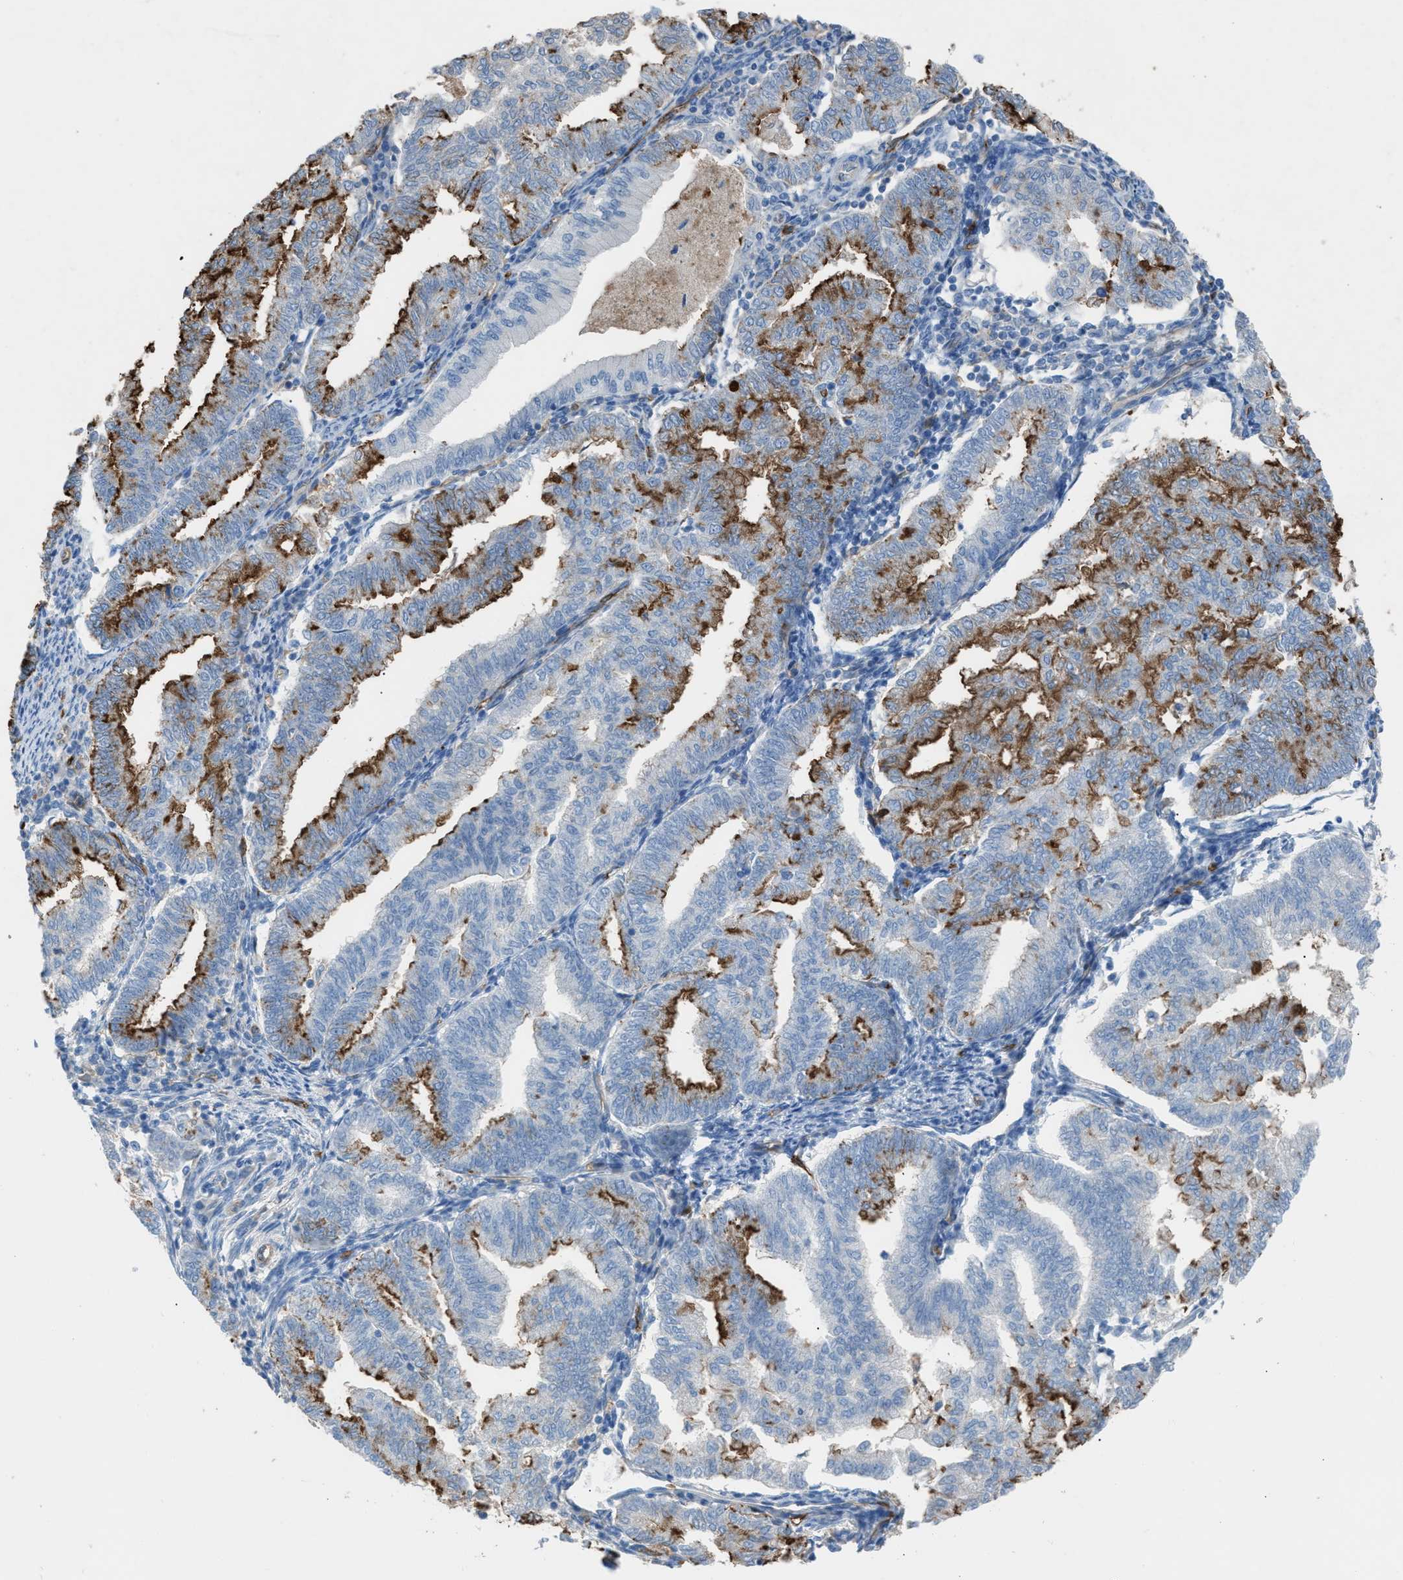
{"staining": {"intensity": "moderate", "quantity": "25%-75%", "location": "cytoplasmic/membranous"}, "tissue": "endometrial cancer", "cell_type": "Tumor cells", "image_type": "cancer", "snomed": [{"axis": "morphology", "description": "Polyp, NOS"}, {"axis": "morphology", "description": "Adenocarcinoma, NOS"}, {"axis": "morphology", "description": "Adenoma, NOS"}, {"axis": "topography", "description": "Endometrium"}], "caption": "Brown immunohistochemical staining in endometrial adenocarcinoma reveals moderate cytoplasmic/membranous expression in approximately 25%-75% of tumor cells. (brown staining indicates protein expression, while blue staining denotes nuclei).", "gene": "DYSF", "patient": {"sex": "female", "age": 79}}